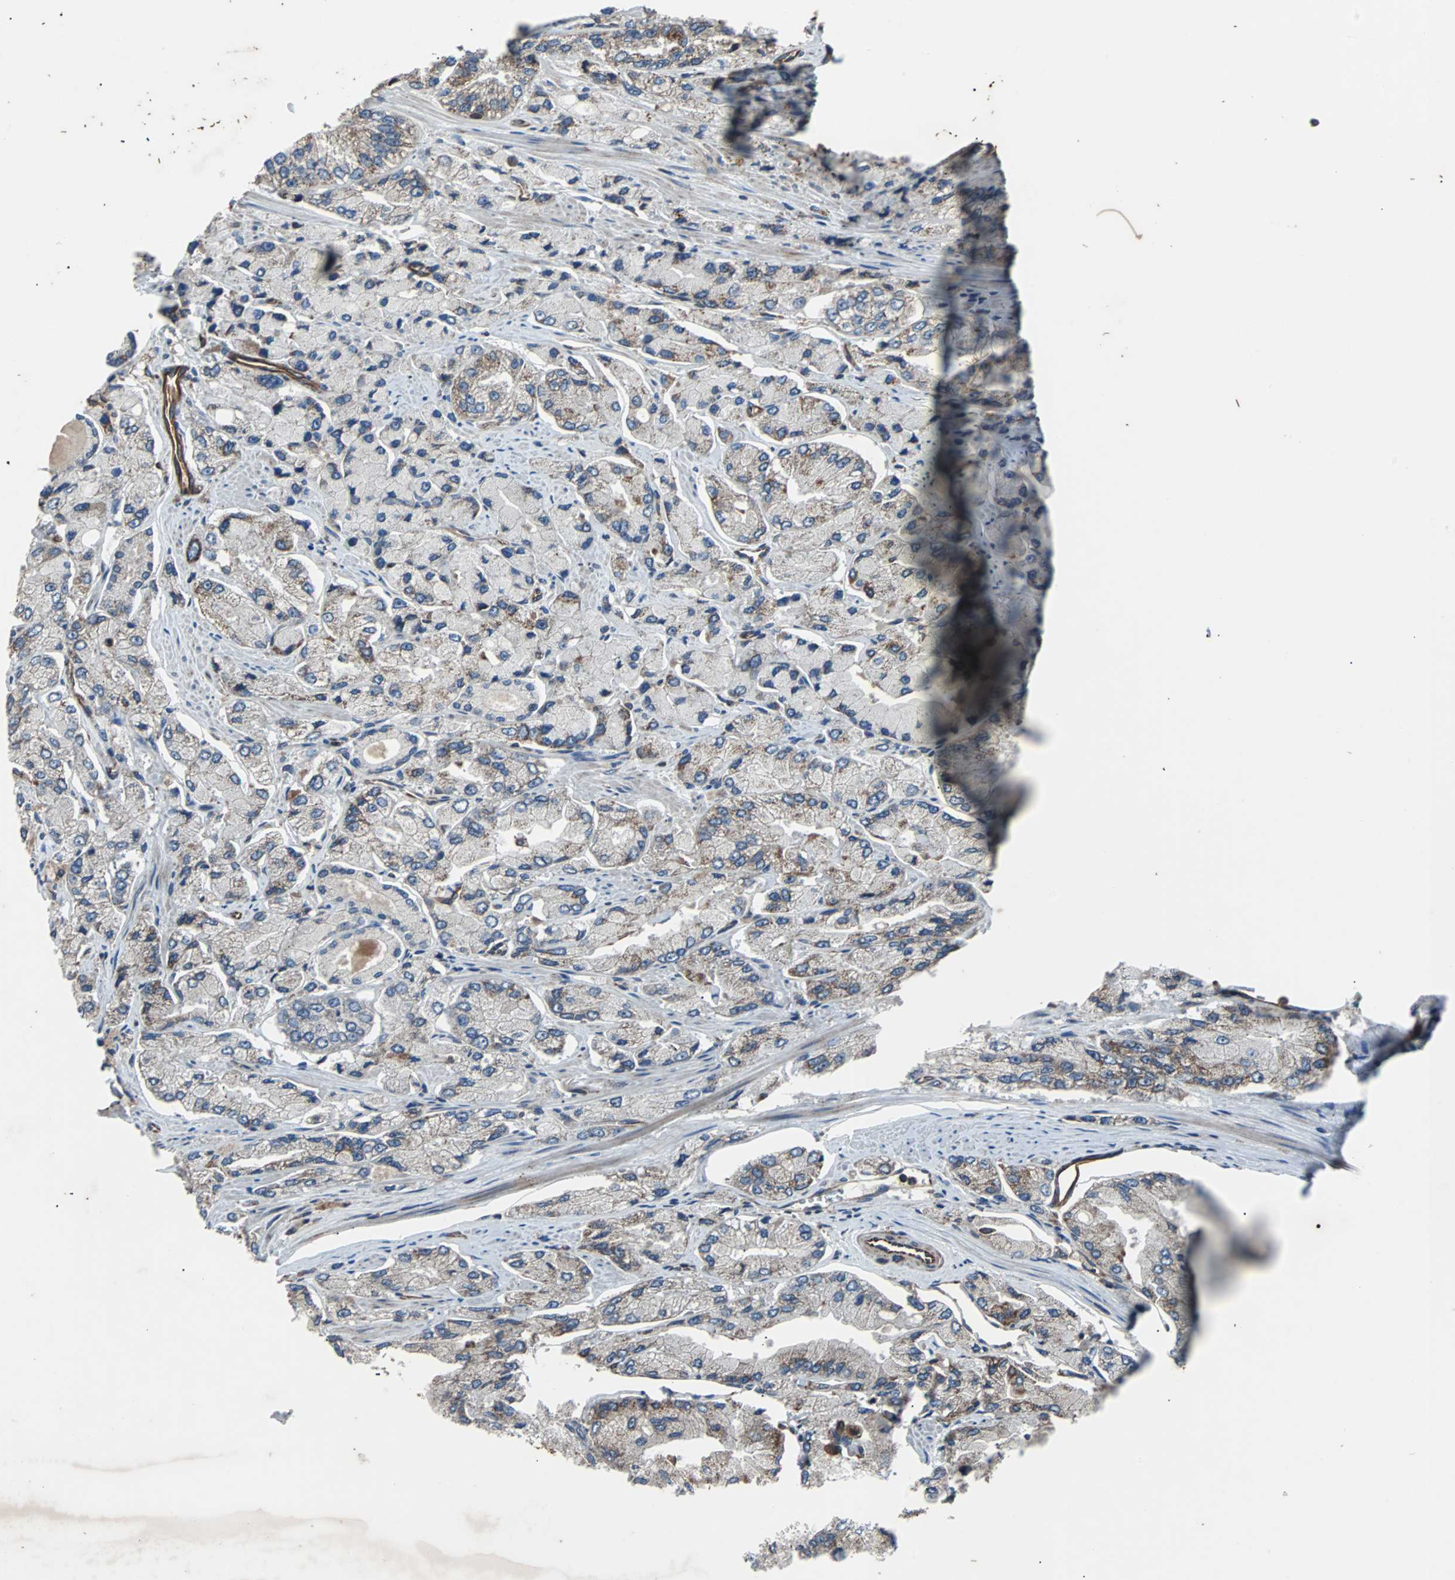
{"staining": {"intensity": "weak", "quantity": "25%-75%", "location": "cytoplasmic/membranous"}, "tissue": "prostate cancer", "cell_type": "Tumor cells", "image_type": "cancer", "snomed": [{"axis": "morphology", "description": "Adenocarcinoma, High grade"}, {"axis": "topography", "description": "Prostate"}], "caption": "Protein positivity by immunohistochemistry (IHC) exhibits weak cytoplasmic/membranous positivity in about 25%-75% of tumor cells in prostate adenocarcinoma (high-grade).", "gene": "ACTR3", "patient": {"sex": "male", "age": 58}}